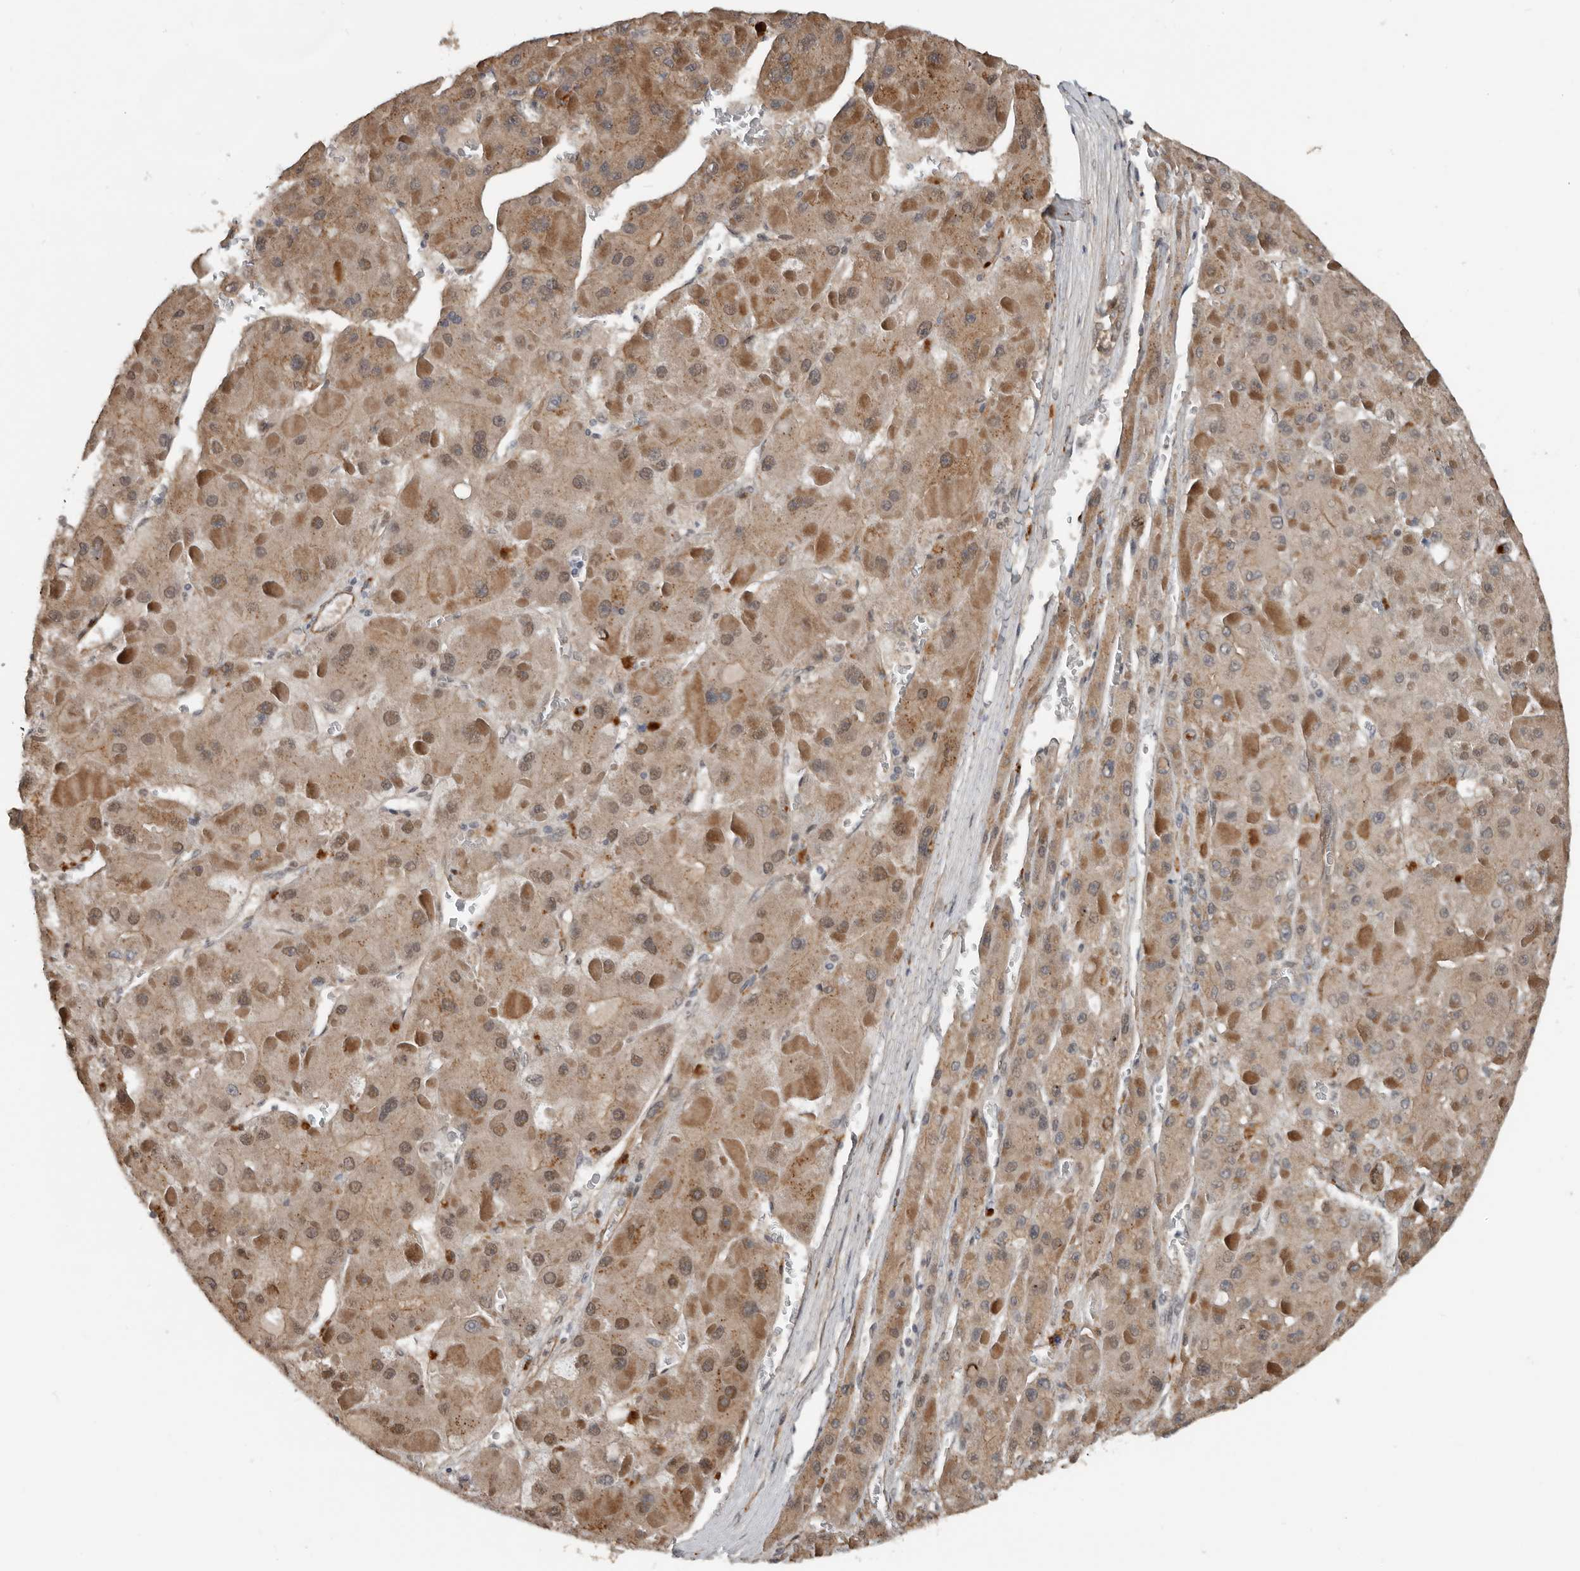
{"staining": {"intensity": "moderate", "quantity": ">75%", "location": "cytoplasmic/membranous,nuclear"}, "tissue": "liver cancer", "cell_type": "Tumor cells", "image_type": "cancer", "snomed": [{"axis": "morphology", "description": "Carcinoma, Hepatocellular, NOS"}, {"axis": "topography", "description": "Liver"}], "caption": "Tumor cells exhibit medium levels of moderate cytoplasmic/membranous and nuclear expression in about >75% of cells in liver cancer (hepatocellular carcinoma). The staining was performed using DAB (3,3'-diaminobenzidine) to visualize the protein expression in brown, while the nuclei were stained in blue with hematoxylin (Magnification: 20x).", "gene": "YOD1", "patient": {"sex": "female", "age": 73}}